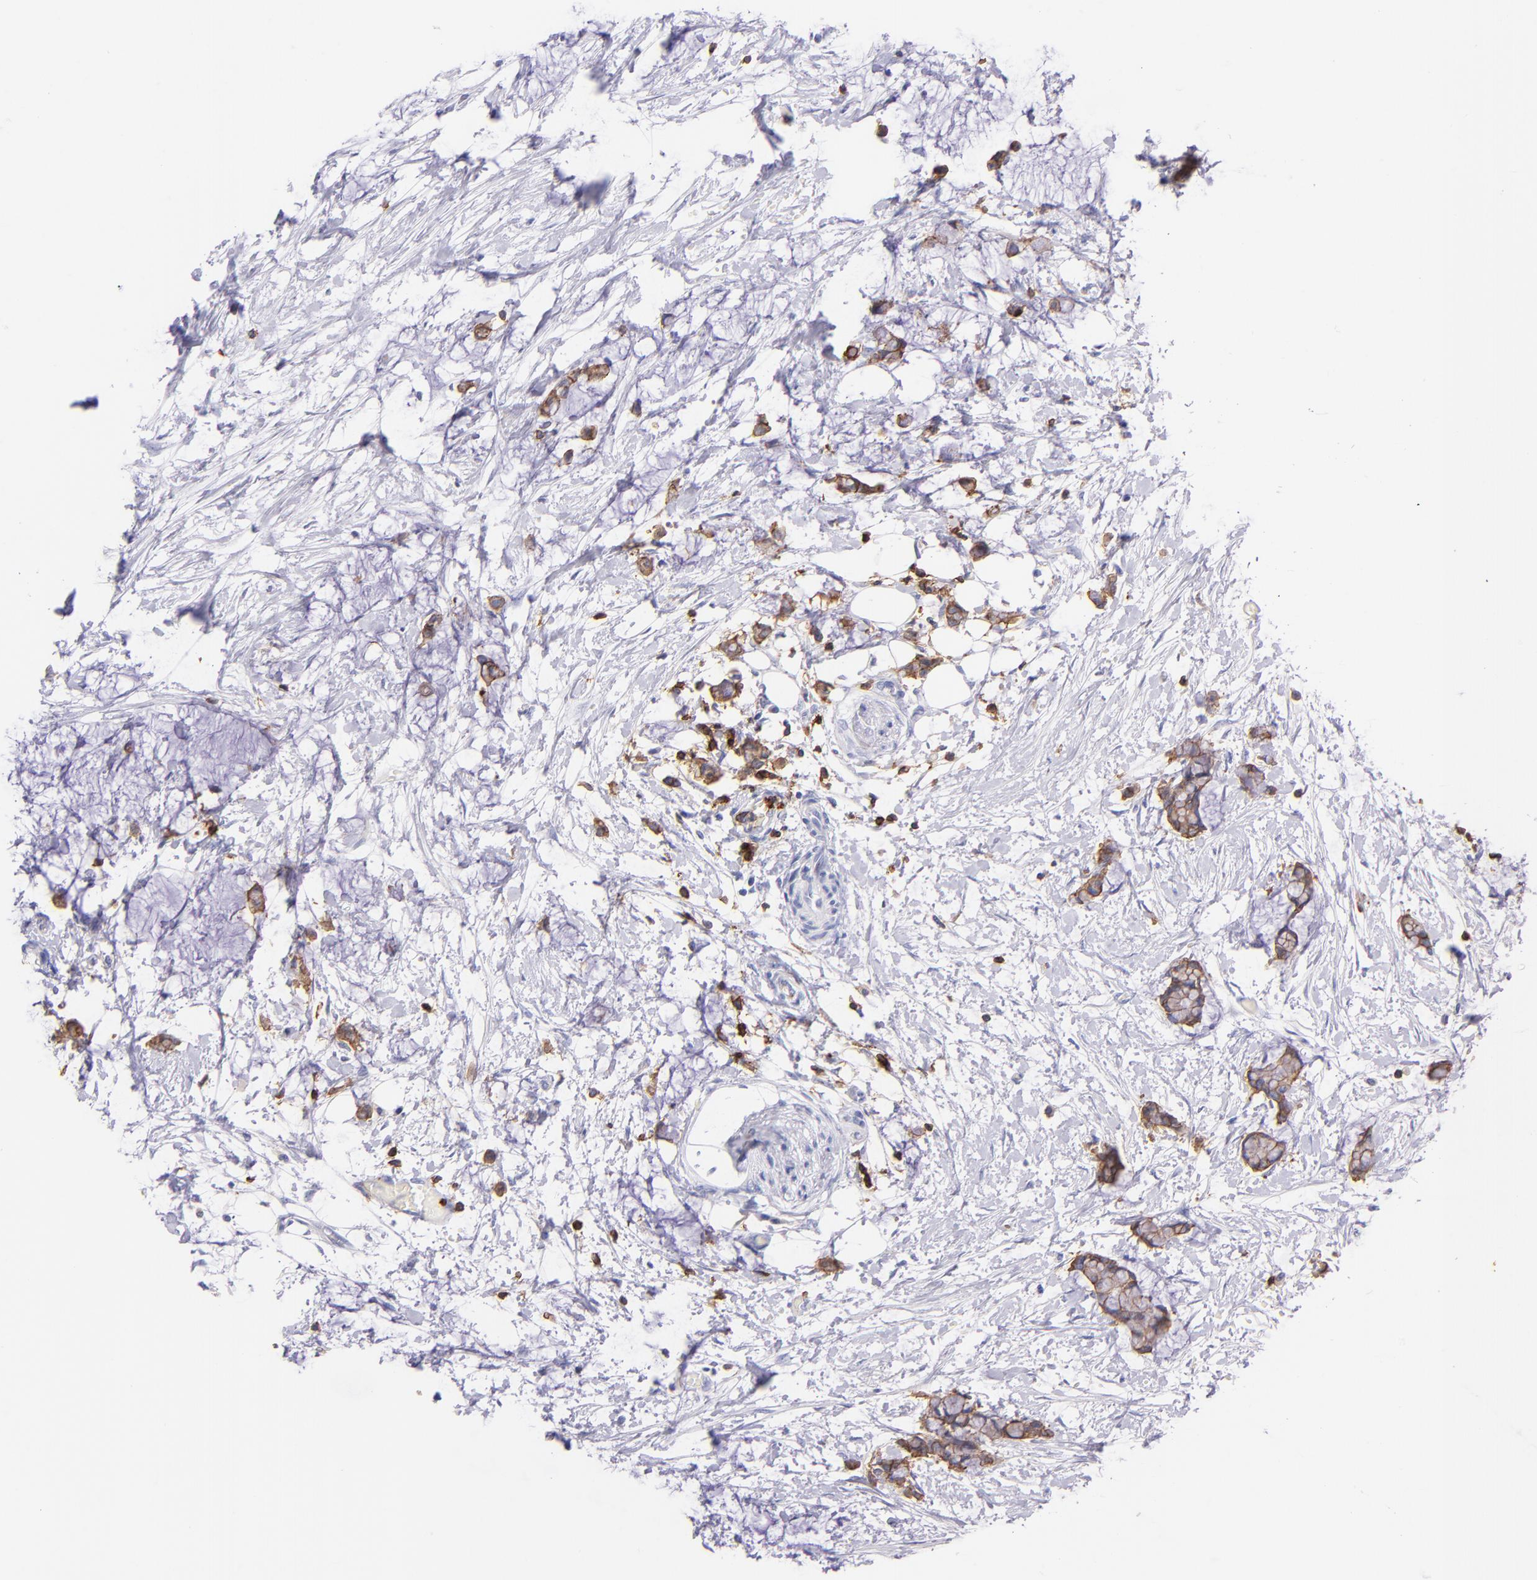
{"staining": {"intensity": "moderate", "quantity": ">75%", "location": "cytoplasmic/membranous"}, "tissue": "colorectal cancer", "cell_type": "Tumor cells", "image_type": "cancer", "snomed": [{"axis": "morphology", "description": "Normal tissue, NOS"}, {"axis": "morphology", "description": "Adenocarcinoma, NOS"}, {"axis": "topography", "description": "Colon"}, {"axis": "topography", "description": "Peripheral nerve tissue"}], "caption": "A high-resolution micrograph shows IHC staining of colorectal cancer (adenocarcinoma), which exhibits moderate cytoplasmic/membranous staining in about >75% of tumor cells.", "gene": "SPN", "patient": {"sex": "male", "age": 14}}